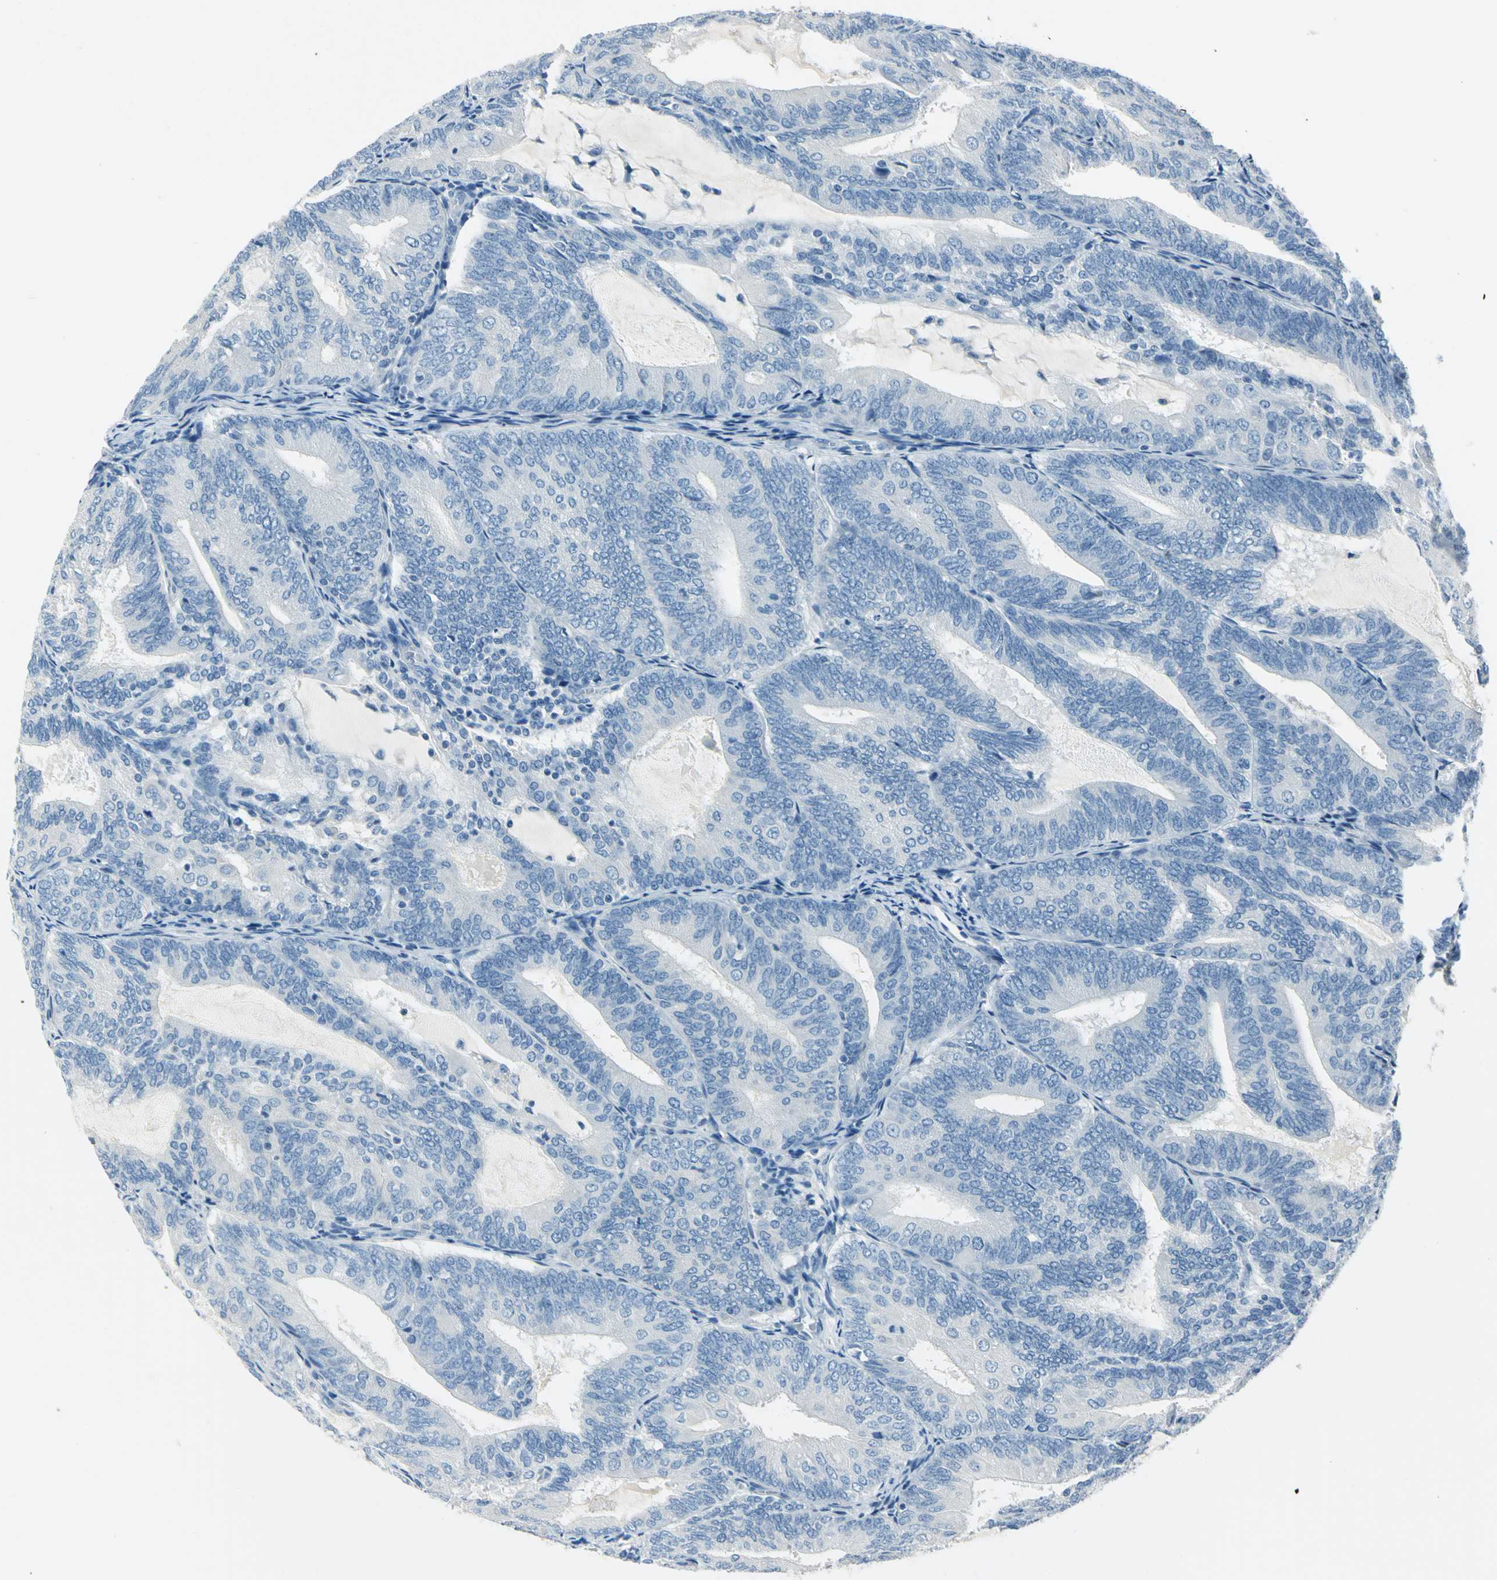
{"staining": {"intensity": "negative", "quantity": "none", "location": "none"}, "tissue": "endometrial cancer", "cell_type": "Tumor cells", "image_type": "cancer", "snomed": [{"axis": "morphology", "description": "Adenocarcinoma, NOS"}, {"axis": "topography", "description": "Endometrium"}], "caption": "The image reveals no staining of tumor cells in endometrial cancer.", "gene": "UCHL1", "patient": {"sex": "female", "age": 81}}